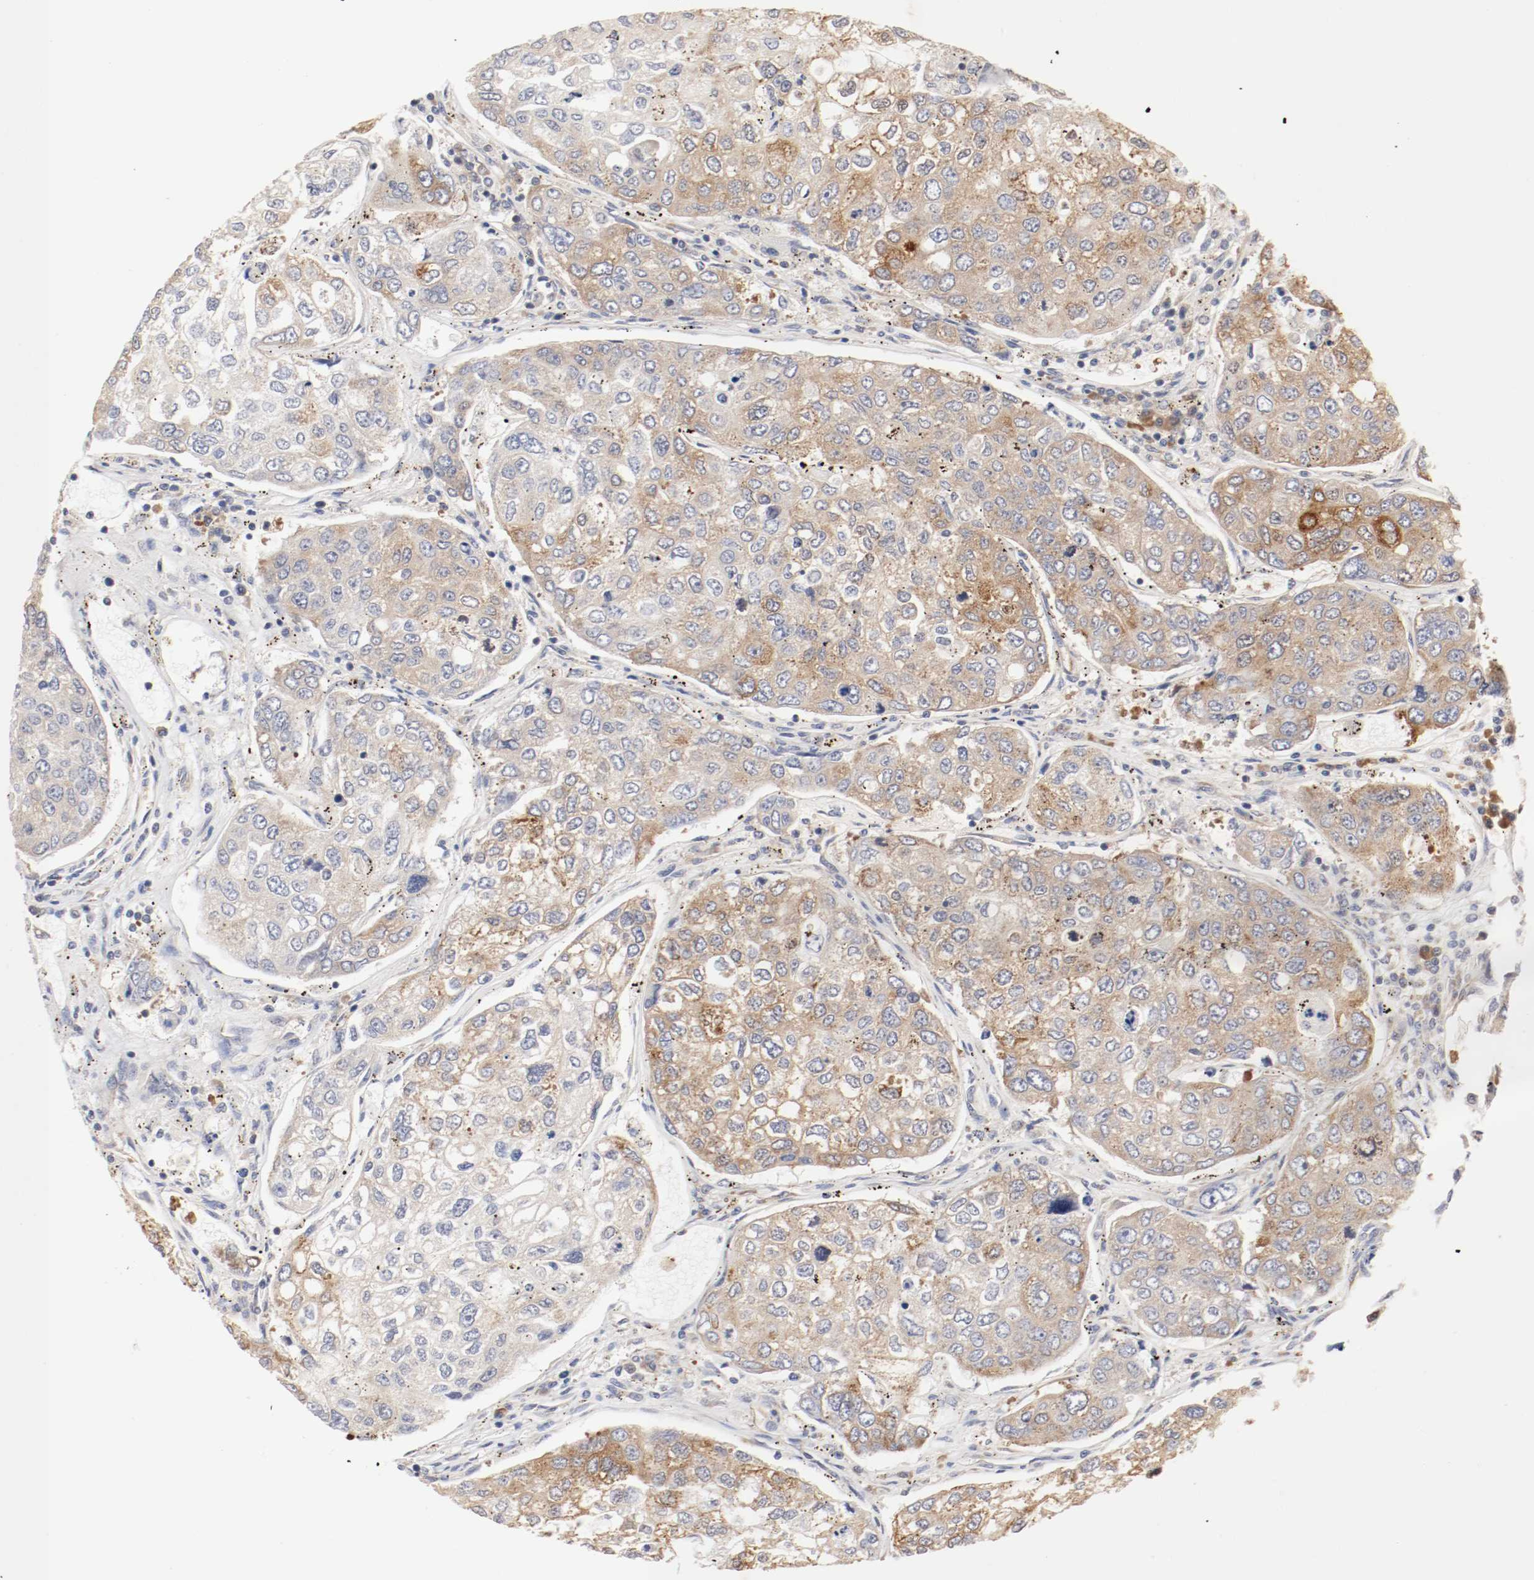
{"staining": {"intensity": "moderate", "quantity": "25%-75%", "location": "cytoplasmic/membranous"}, "tissue": "urothelial cancer", "cell_type": "Tumor cells", "image_type": "cancer", "snomed": [{"axis": "morphology", "description": "Urothelial carcinoma, High grade"}, {"axis": "topography", "description": "Lymph node"}, {"axis": "topography", "description": "Urinary bladder"}], "caption": "Immunohistochemical staining of human high-grade urothelial carcinoma reveals medium levels of moderate cytoplasmic/membranous protein staining in approximately 25%-75% of tumor cells.", "gene": "FKBP3", "patient": {"sex": "male", "age": 51}}